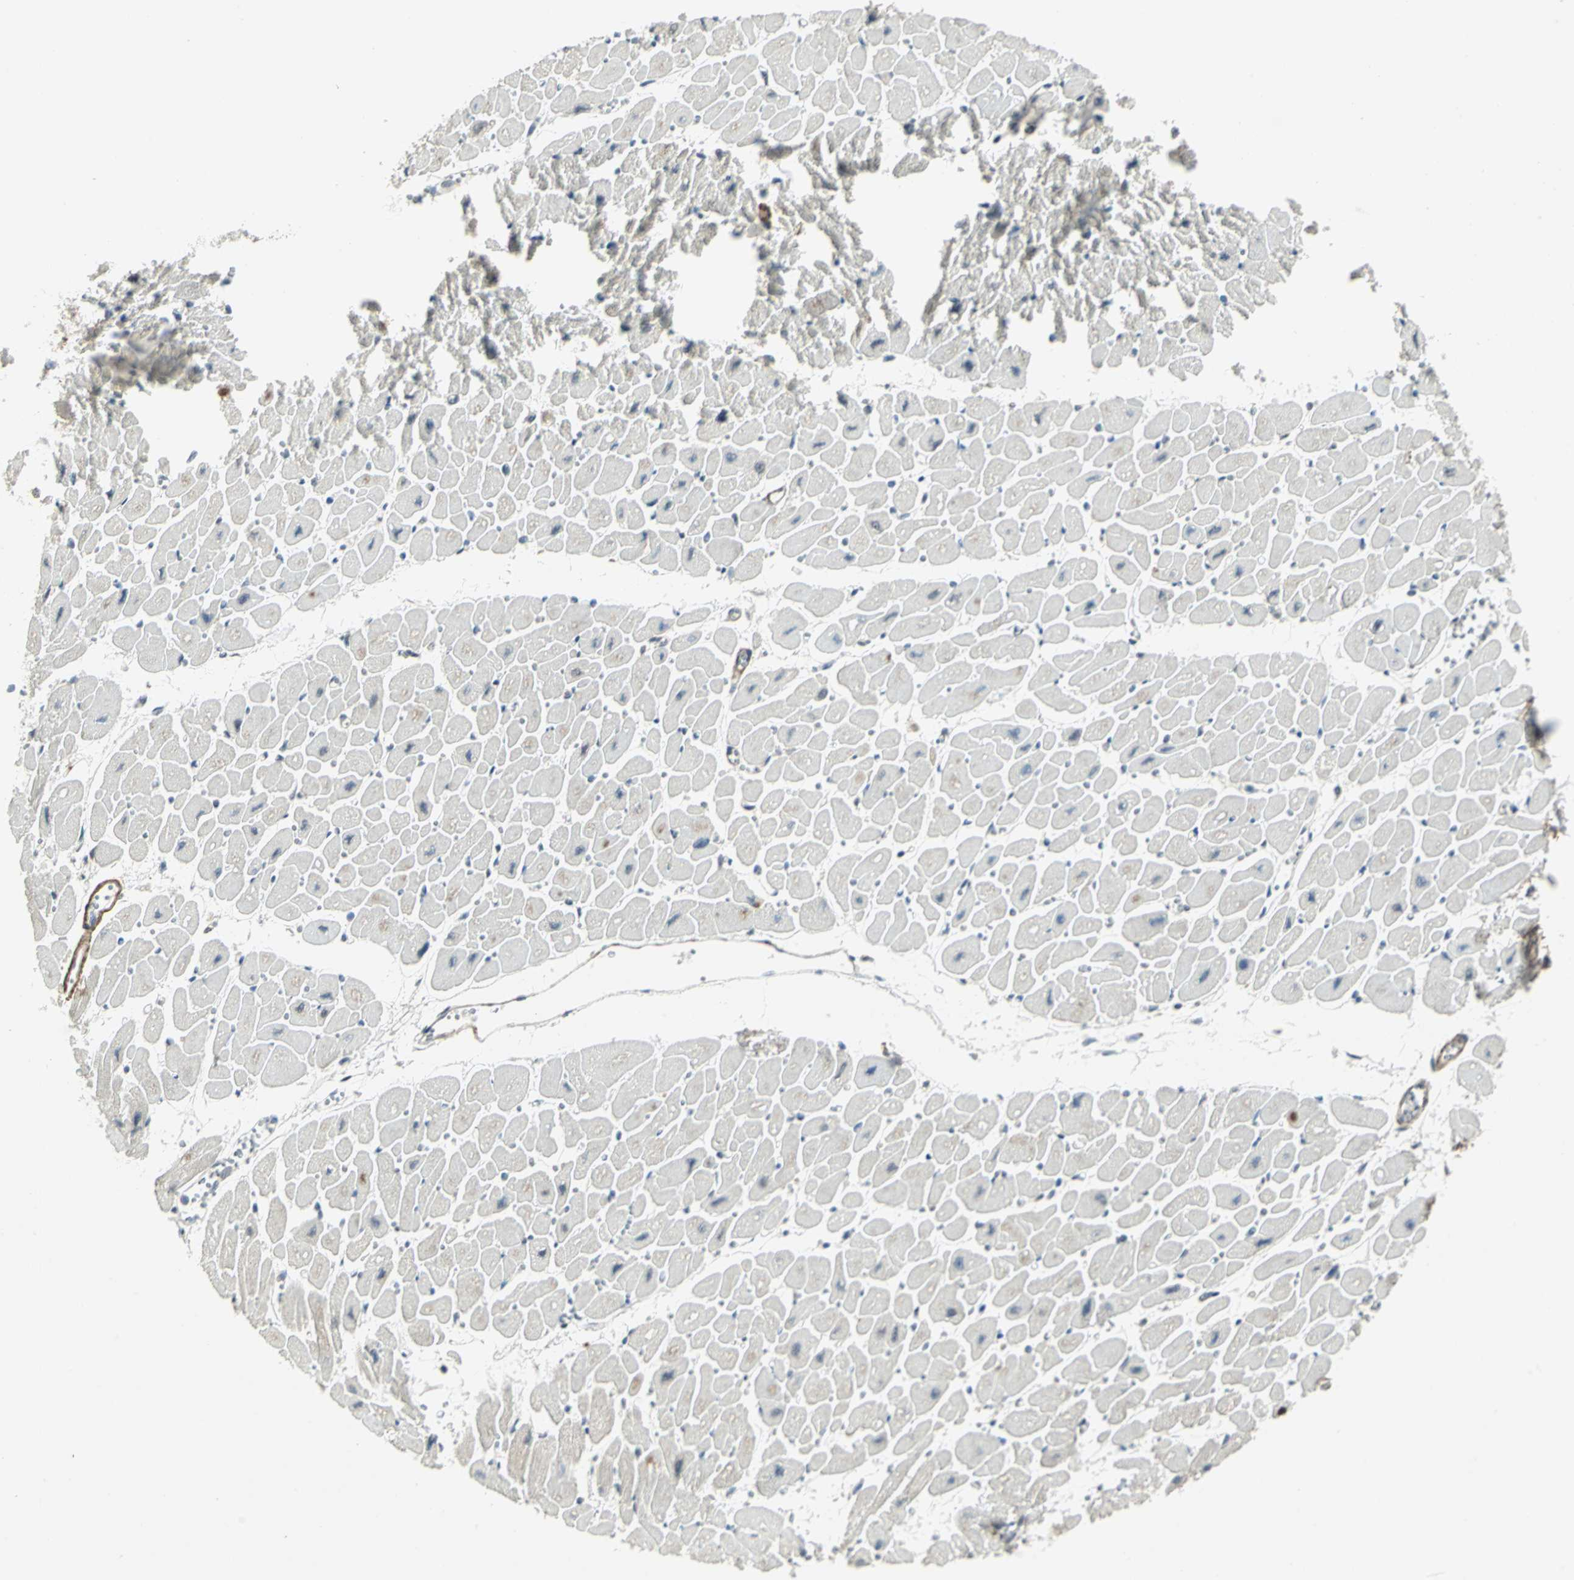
{"staining": {"intensity": "negative", "quantity": "none", "location": "none"}, "tissue": "heart muscle", "cell_type": "Cardiomyocytes", "image_type": "normal", "snomed": [{"axis": "morphology", "description": "Normal tissue, NOS"}, {"axis": "topography", "description": "Heart"}], "caption": "This micrograph is of unremarkable heart muscle stained with immunohistochemistry to label a protein in brown with the nuclei are counter-stained blue. There is no staining in cardiomyocytes.", "gene": "MTA1", "patient": {"sex": "female", "age": 54}}